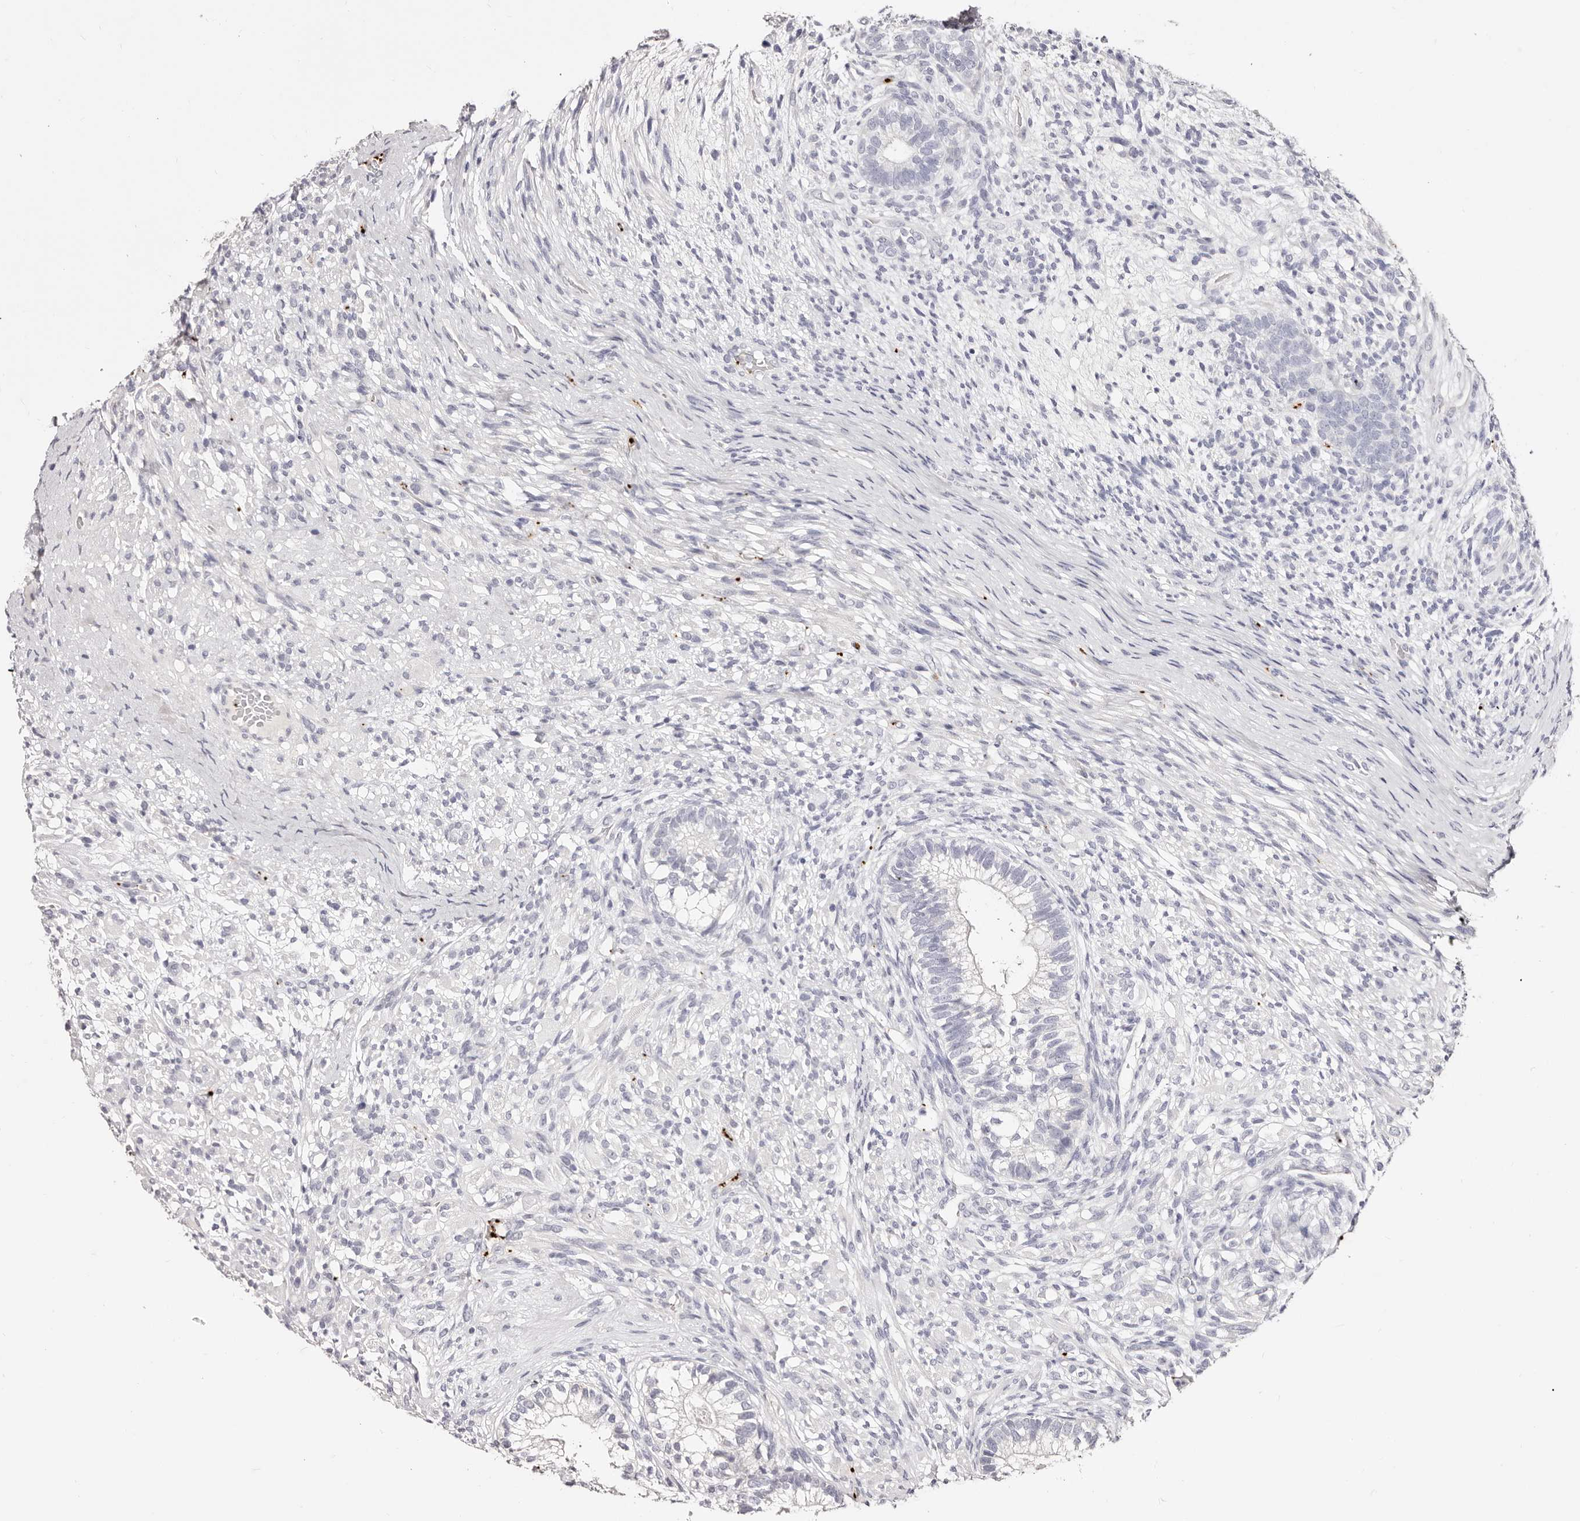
{"staining": {"intensity": "negative", "quantity": "none", "location": "none"}, "tissue": "testis cancer", "cell_type": "Tumor cells", "image_type": "cancer", "snomed": [{"axis": "morphology", "description": "Seminoma, NOS"}, {"axis": "morphology", "description": "Carcinoma, Embryonal, NOS"}, {"axis": "topography", "description": "Testis"}], "caption": "Immunohistochemistry (IHC) of seminoma (testis) shows no expression in tumor cells.", "gene": "PF4", "patient": {"sex": "male", "age": 28}}